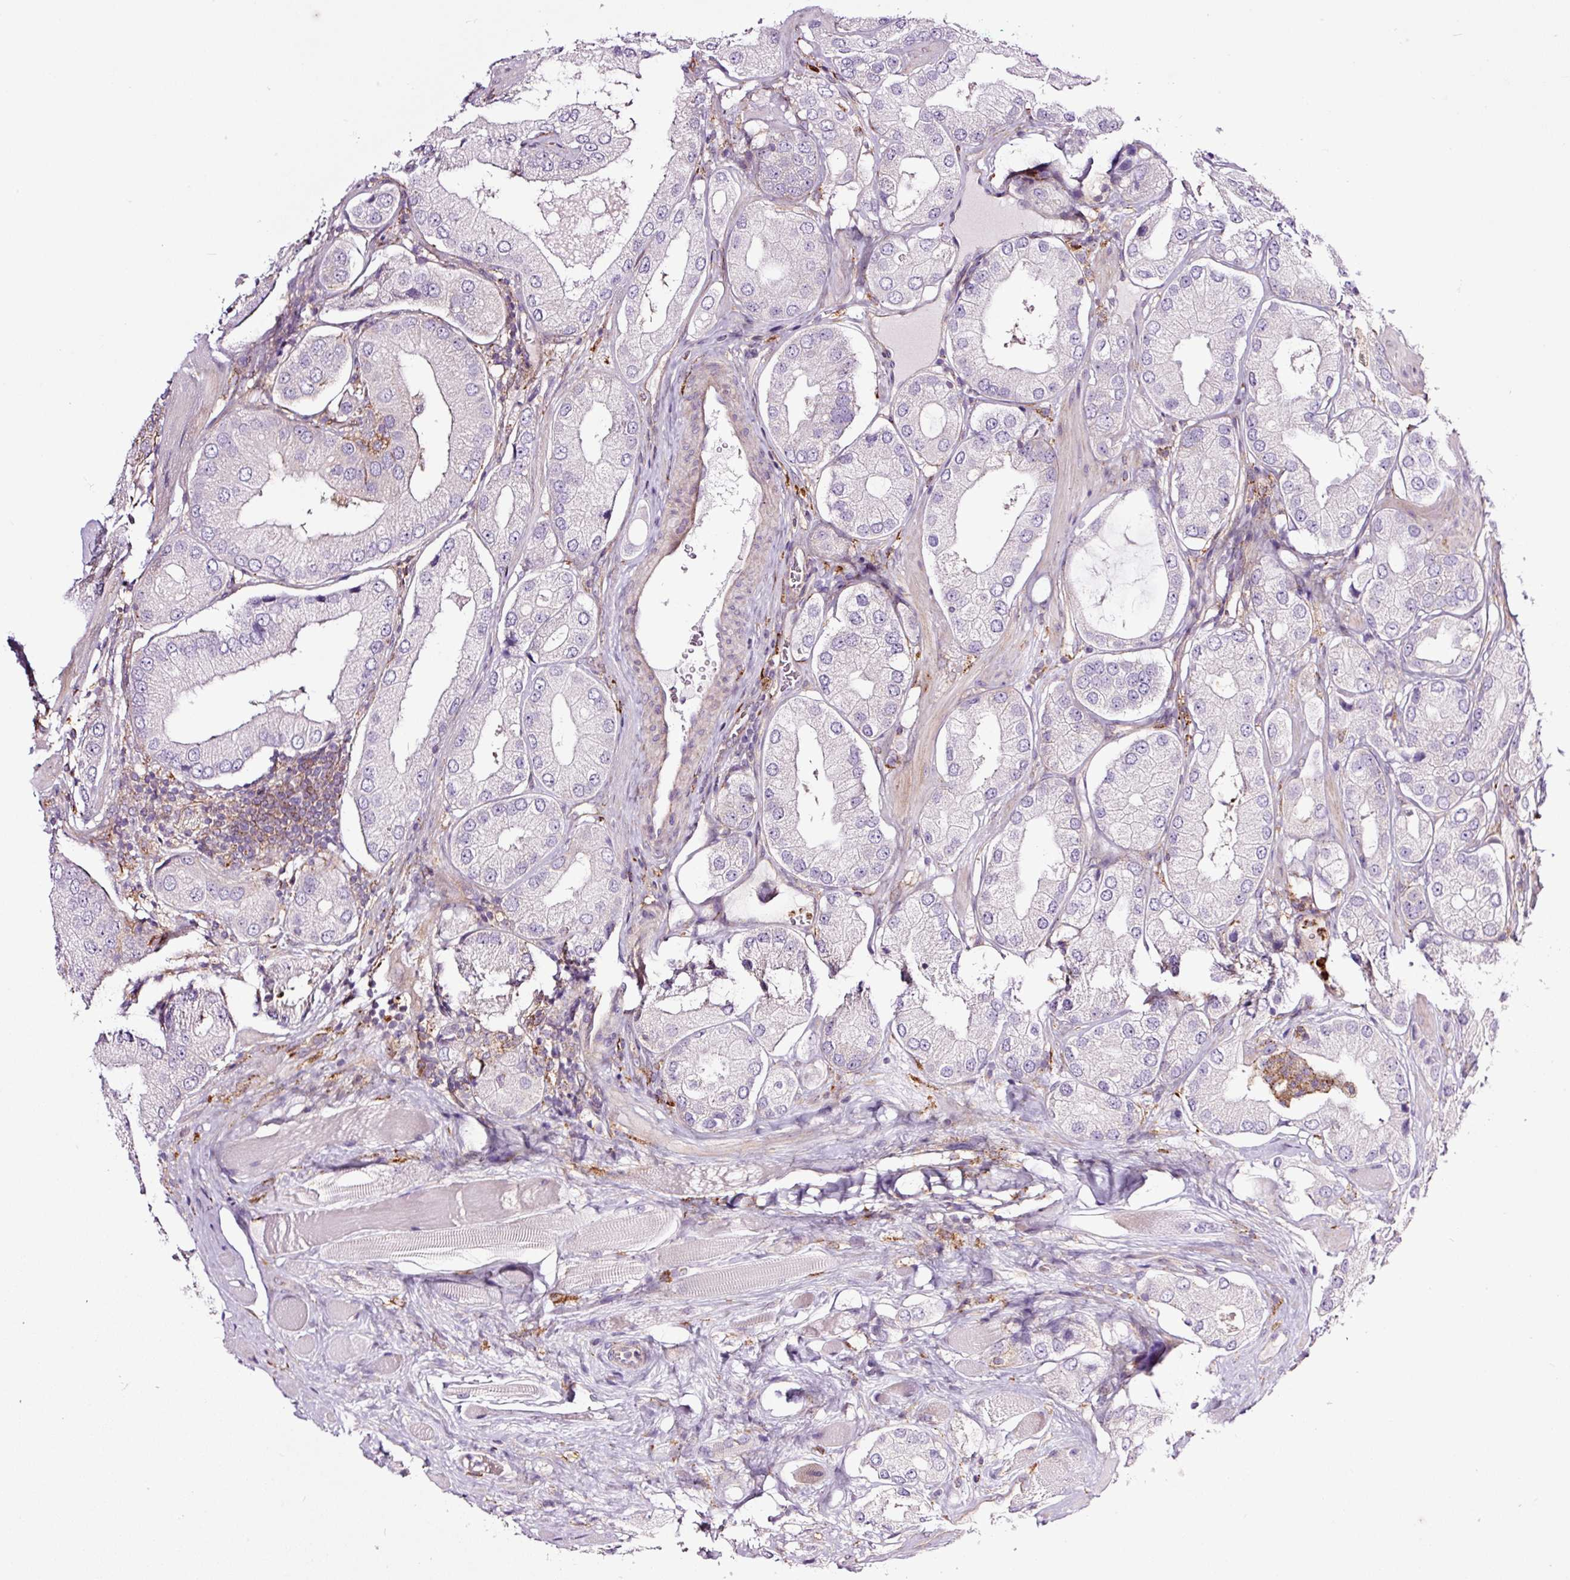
{"staining": {"intensity": "negative", "quantity": "none", "location": "none"}, "tissue": "prostate cancer", "cell_type": "Tumor cells", "image_type": "cancer", "snomed": [{"axis": "morphology", "description": "Adenocarcinoma, Low grade"}, {"axis": "topography", "description": "Prostate"}], "caption": "This is an IHC histopathology image of human prostate cancer (low-grade adenocarcinoma). There is no staining in tumor cells.", "gene": "SH2D6", "patient": {"sex": "male", "age": 42}}